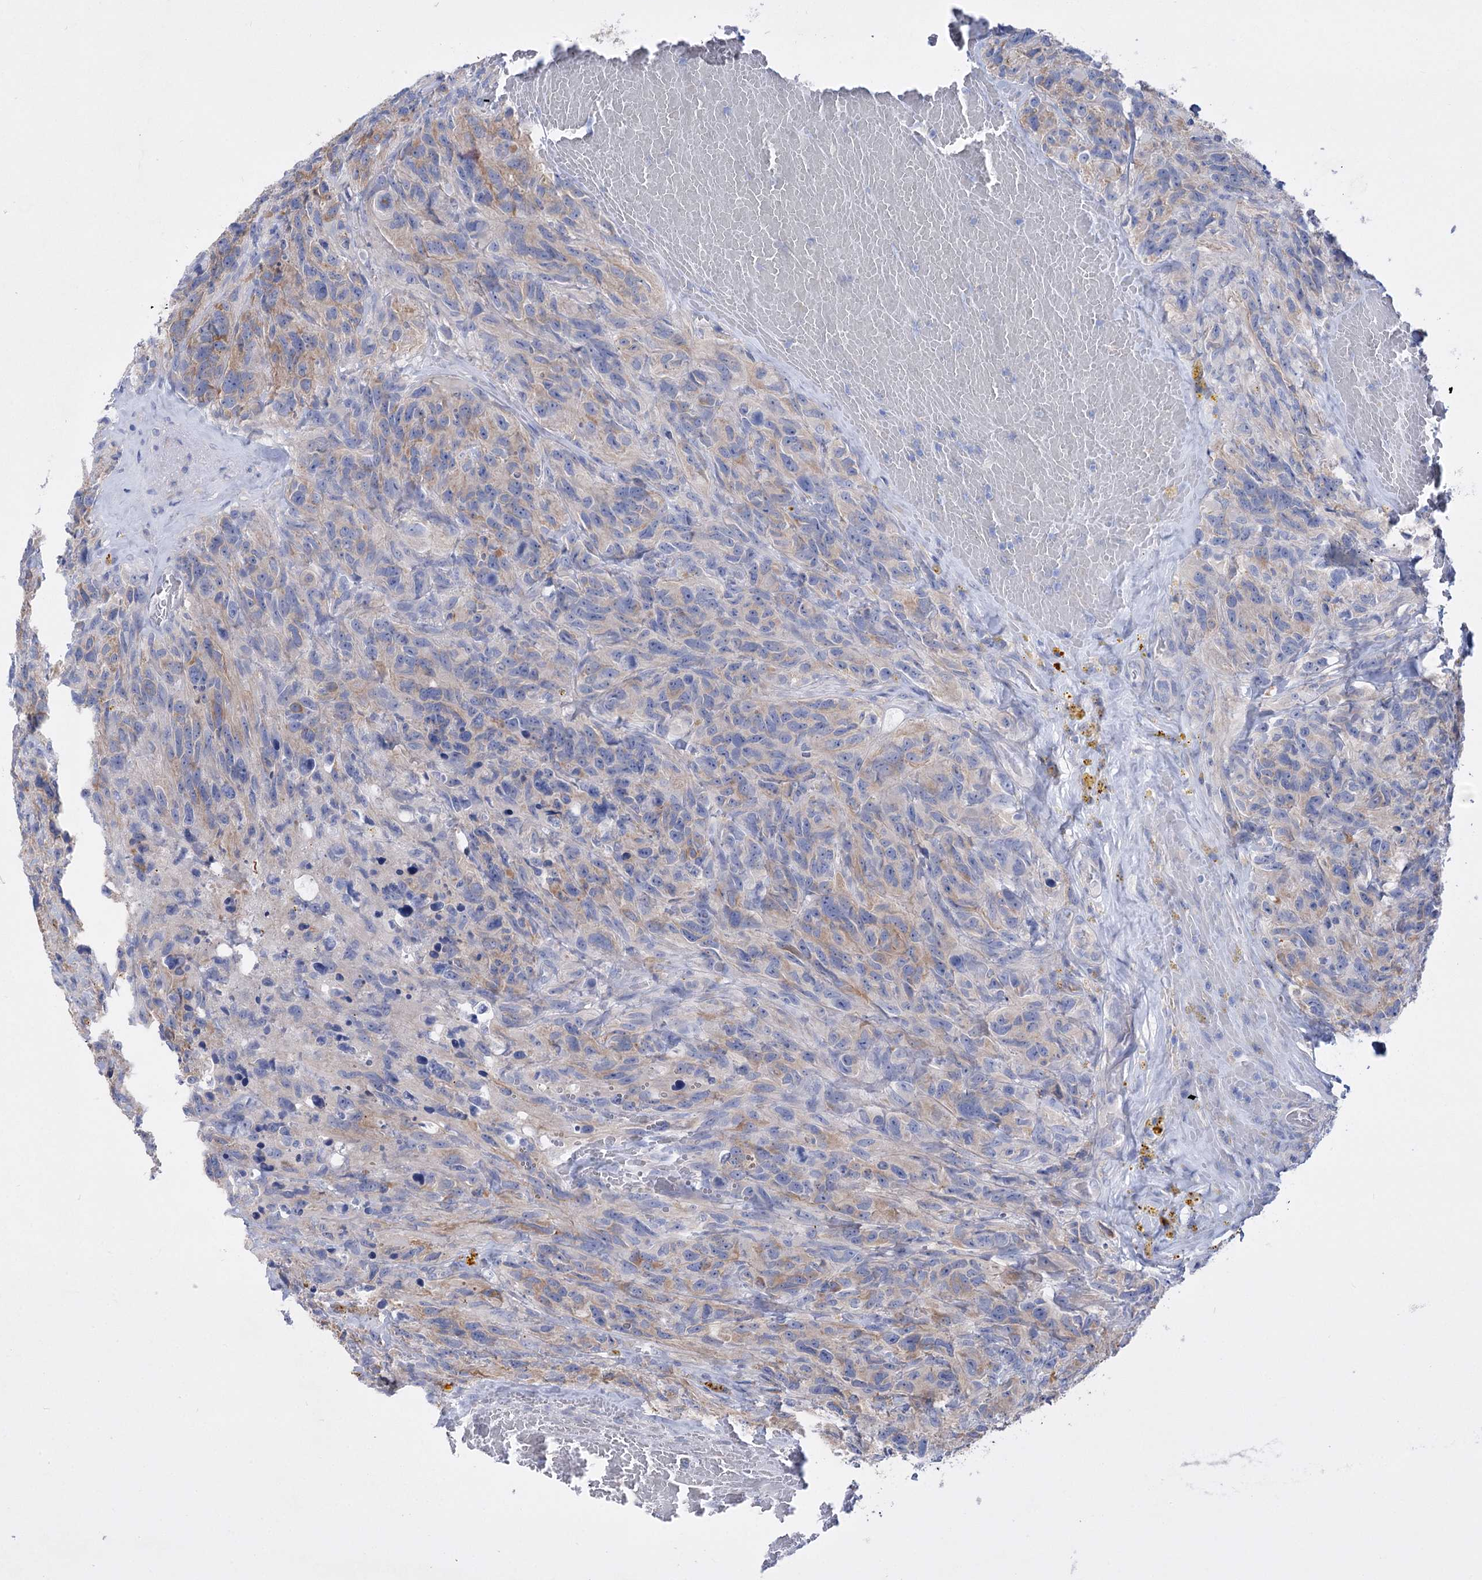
{"staining": {"intensity": "negative", "quantity": "none", "location": "none"}, "tissue": "glioma", "cell_type": "Tumor cells", "image_type": "cancer", "snomed": [{"axis": "morphology", "description": "Glioma, malignant, High grade"}, {"axis": "topography", "description": "Brain"}], "caption": "This photomicrograph is of high-grade glioma (malignant) stained with immunohistochemistry to label a protein in brown with the nuclei are counter-stained blue. There is no positivity in tumor cells.", "gene": "LRRC34", "patient": {"sex": "male", "age": 69}}